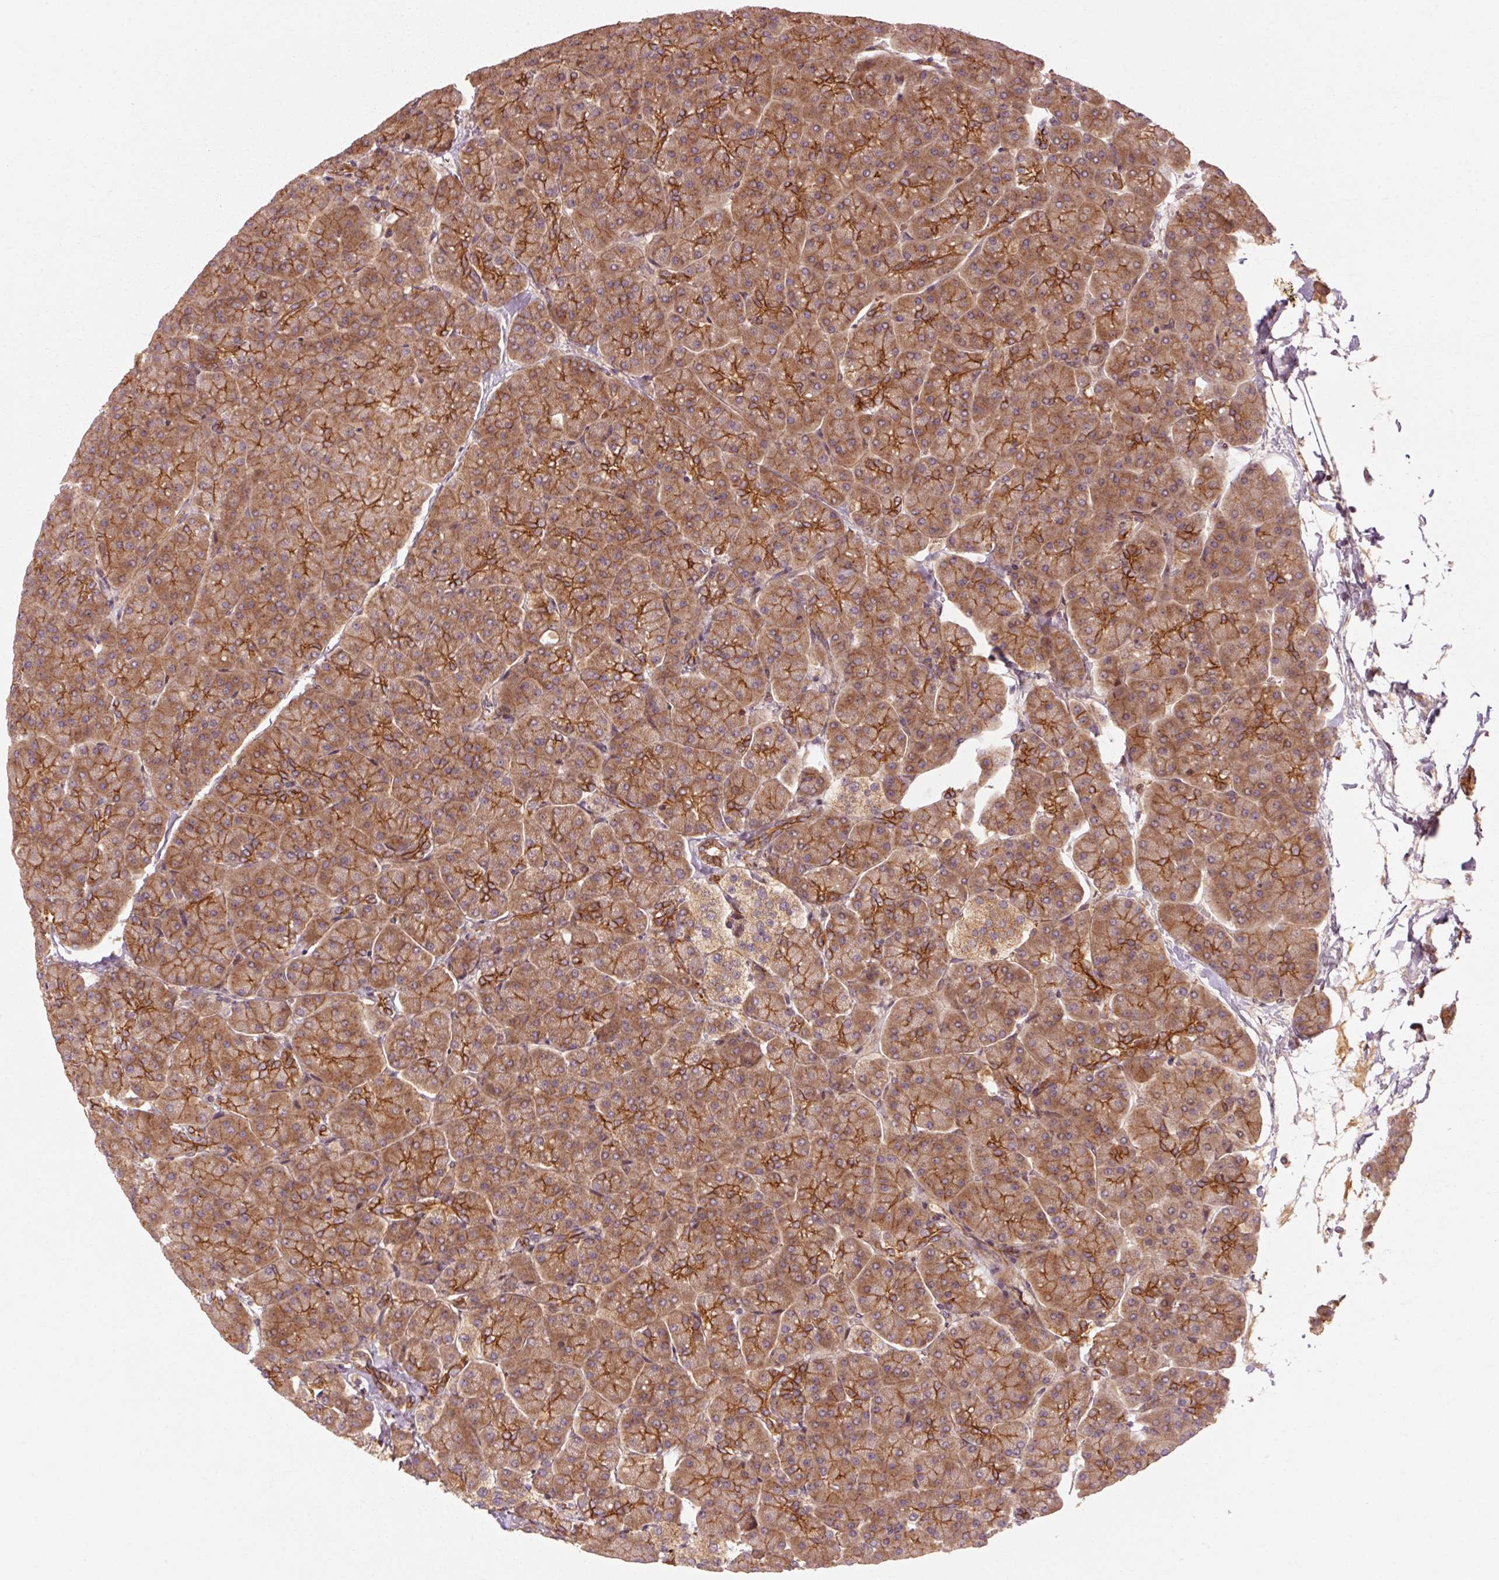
{"staining": {"intensity": "strong", "quantity": ">75%", "location": "cytoplasmic/membranous"}, "tissue": "pancreas", "cell_type": "Exocrine glandular cells", "image_type": "normal", "snomed": [{"axis": "morphology", "description": "Normal tissue, NOS"}, {"axis": "topography", "description": "Pancreas"}, {"axis": "topography", "description": "Peripheral nerve tissue"}], "caption": "An immunohistochemistry (IHC) micrograph of normal tissue is shown. Protein staining in brown shows strong cytoplasmic/membranous positivity in pancreas within exocrine glandular cells. (Stains: DAB in brown, nuclei in blue, Microscopy: brightfield microscopy at high magnification).", "gene": "CTNNA1", "patient": {"sex": "male", "age": 54}}